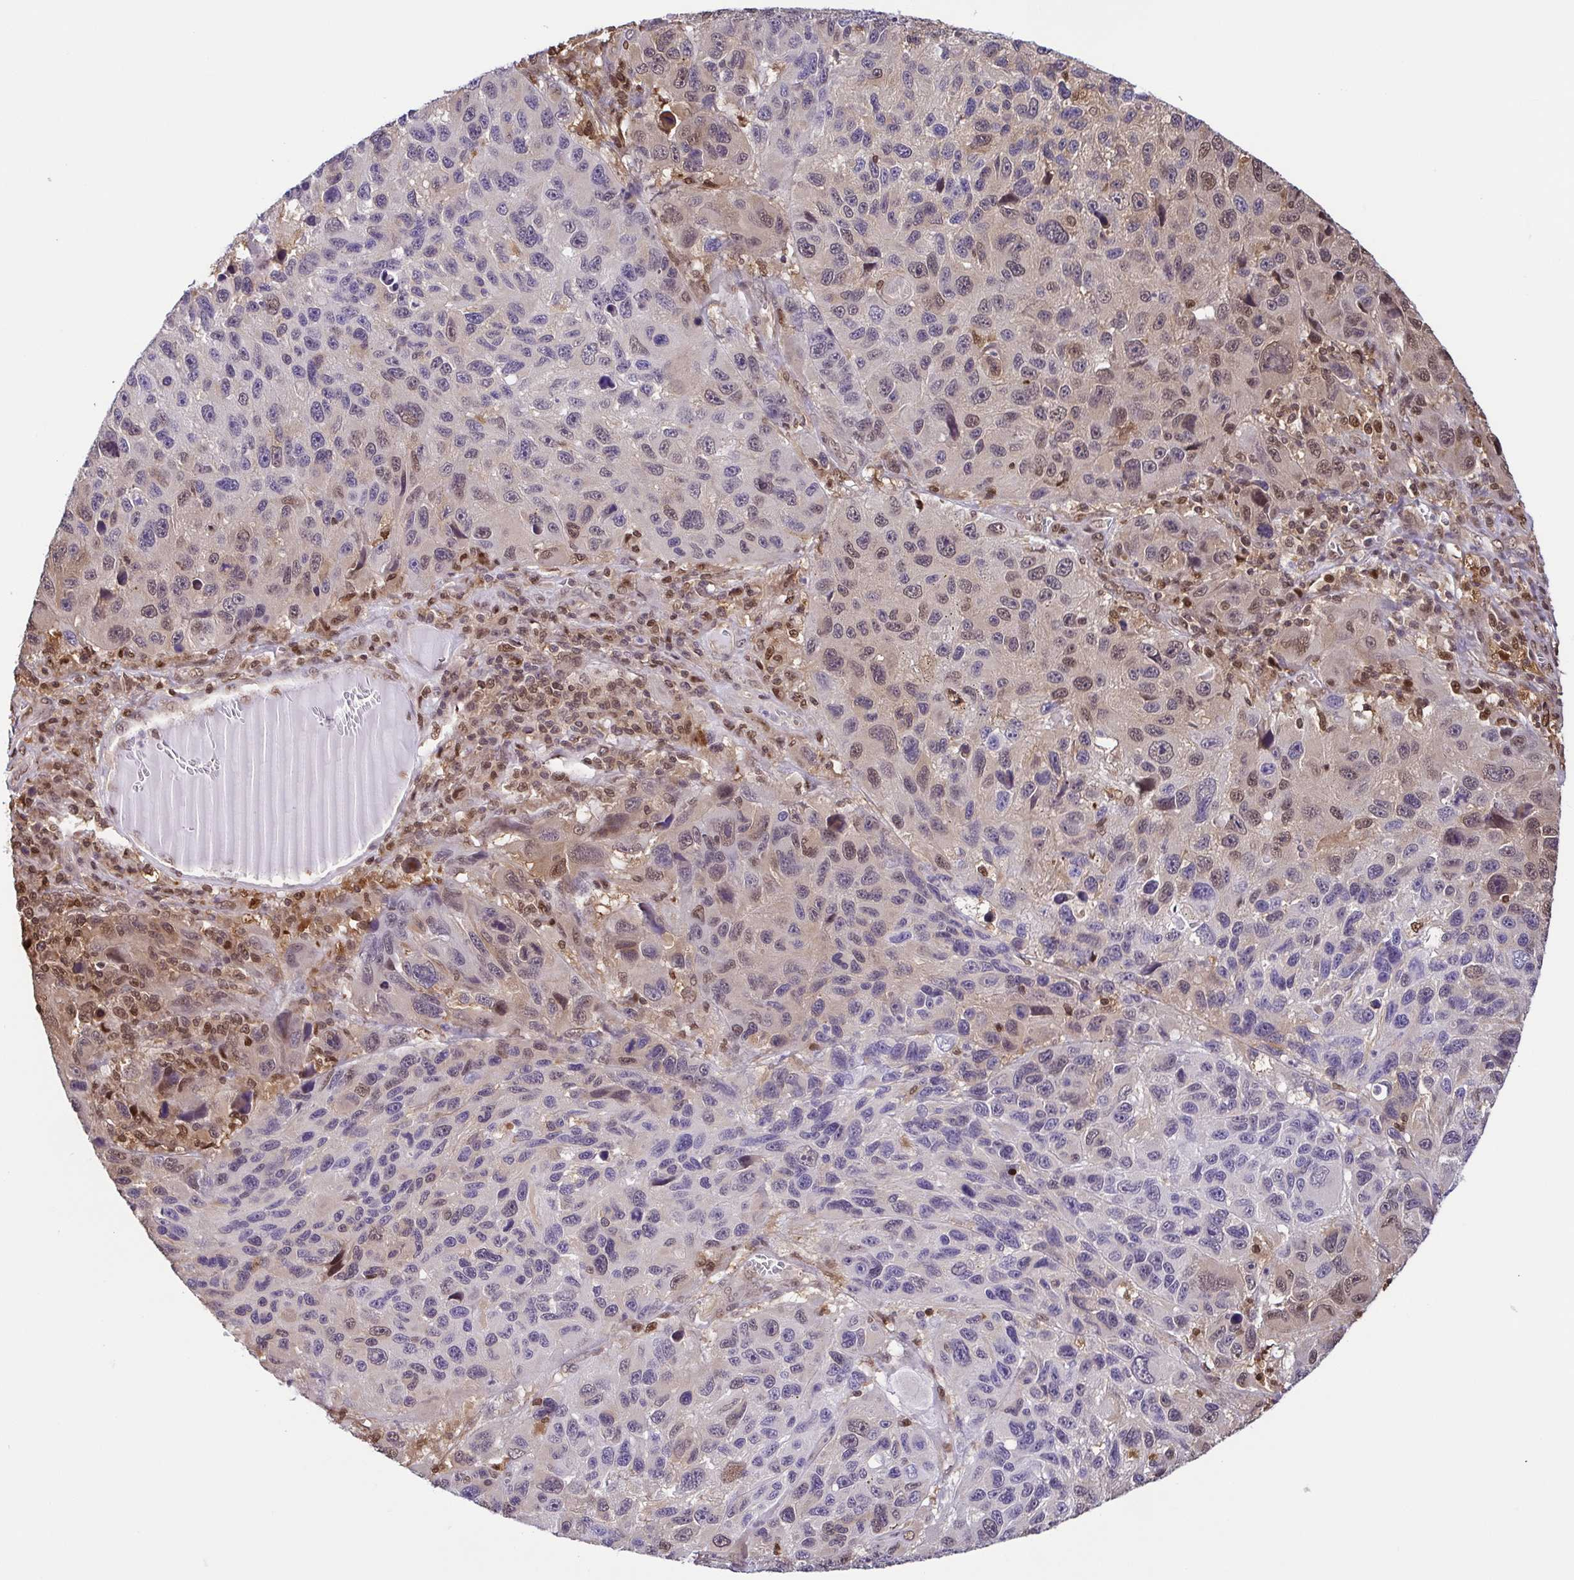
{"staining": {"intensity": "weak", "quantity": "<25%", "location": "nuclear"}, "tissue": "melanoma", "cell_type": "Tumor cells", "image_type": "cancer", "snomed": [{"axis": "morphology", "description": "Malignant melanoma, NOS"}, {"axis": "topography", "description": "Skin"}], "caption": "High power microscopy histopathology image of an IHC photomicrograph of melanoma, revealing no significant positivity in tumor cells.", "gene": "PSMB9", "patient": {"sex": "male", "age": 53}}